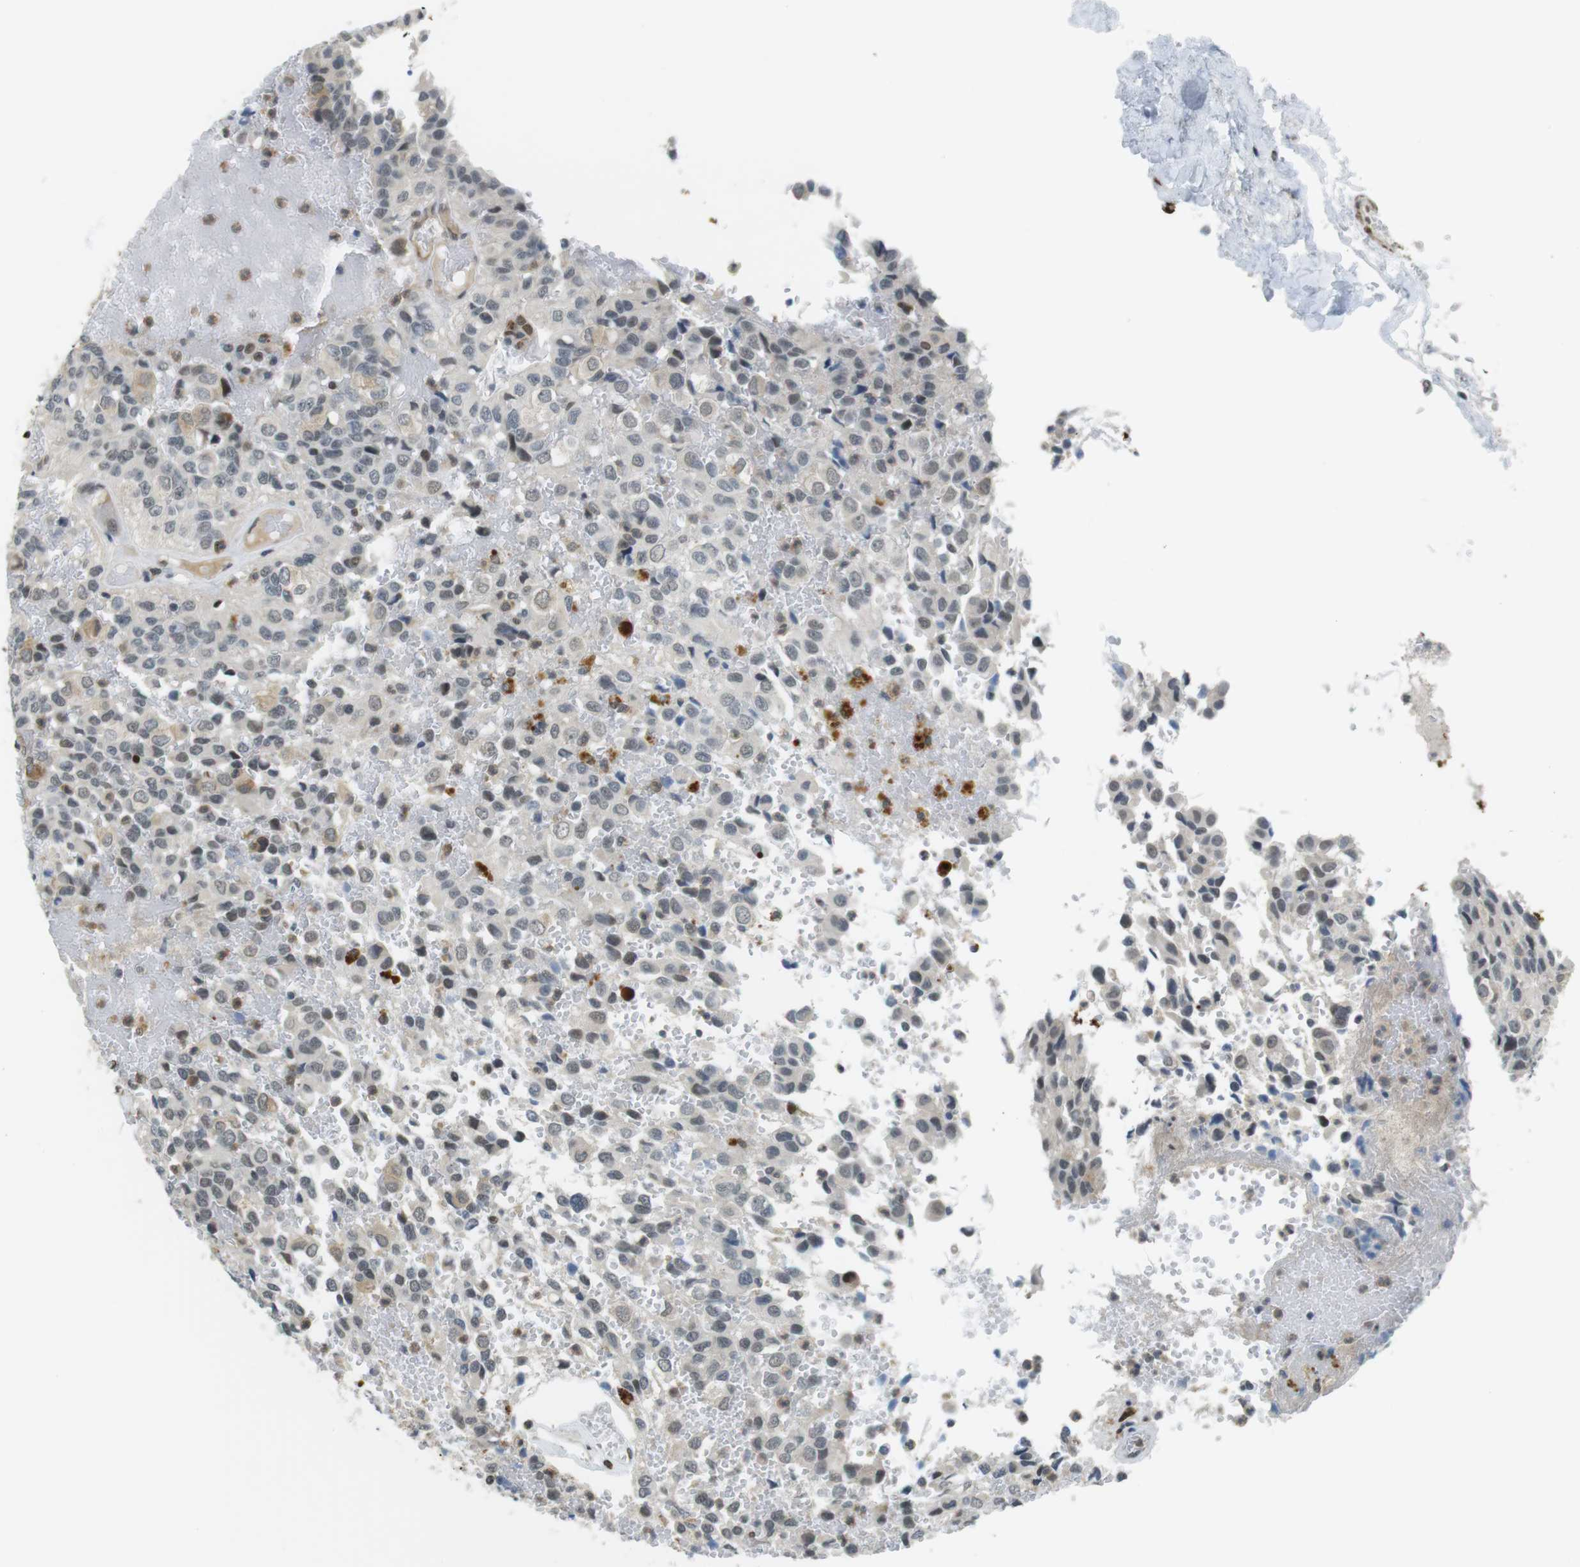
{"staining": {"intensity": "weak", "quantity": "<25%", "location": "nuclear"}, "tissue": "glioma", "cell_type": "Tumor cells", "image_type": "cancer", "snomed": [{"axis": "morphology", "description": "Glioma, malignant, High grade"}, {"axis": "topography", "description": "Brain"}], "caption": "Malignant high-grade glioma was stained to show a protein in brown. There is no significant expression in tumor cells.", "gene": "USP7", "patient": {"sex": "male", "age": 32}}